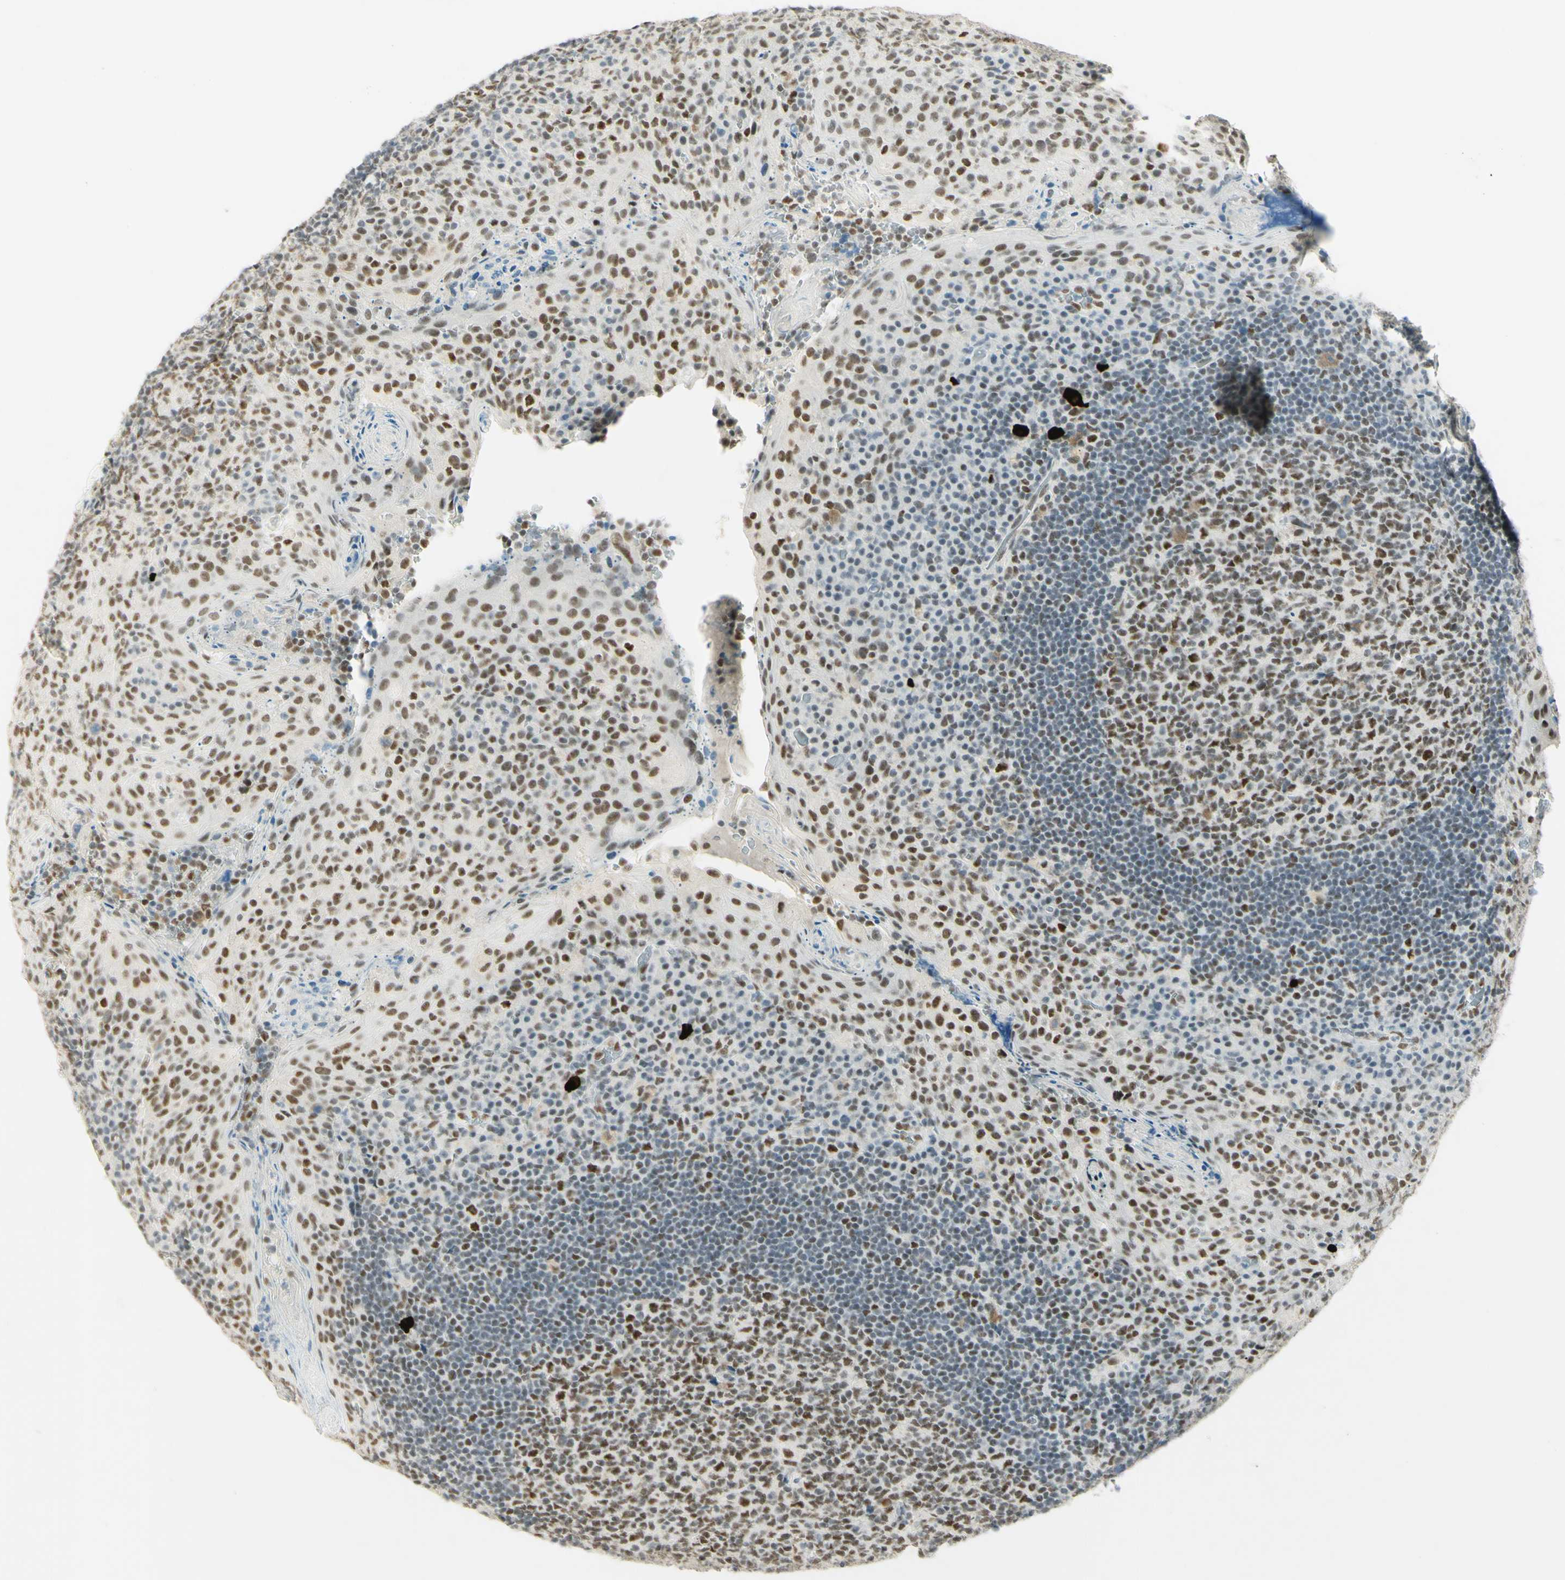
{"staining": {"intensity": "moderate", "quantity": ">75%", "location": "cytoplasmic/membranous,nuclear"}, "tissue": "tonsil", "cell_type": "Germinal center cells", "image_type": "normal", "snomed": [{"axis": "morphology", "description": "Normal tissue, NOS"}, {"axis": "topography", "description": "Tonsil"}], "caption": "Immunohistochemical staining of unremarkable human tonsil exhibits moderate cytoplasmic/membranous,nuclear protein positivity in approximately >75% of germinal center cells.", "gene": "PMS2", "patient": {"sex": "male", "age": 17}}